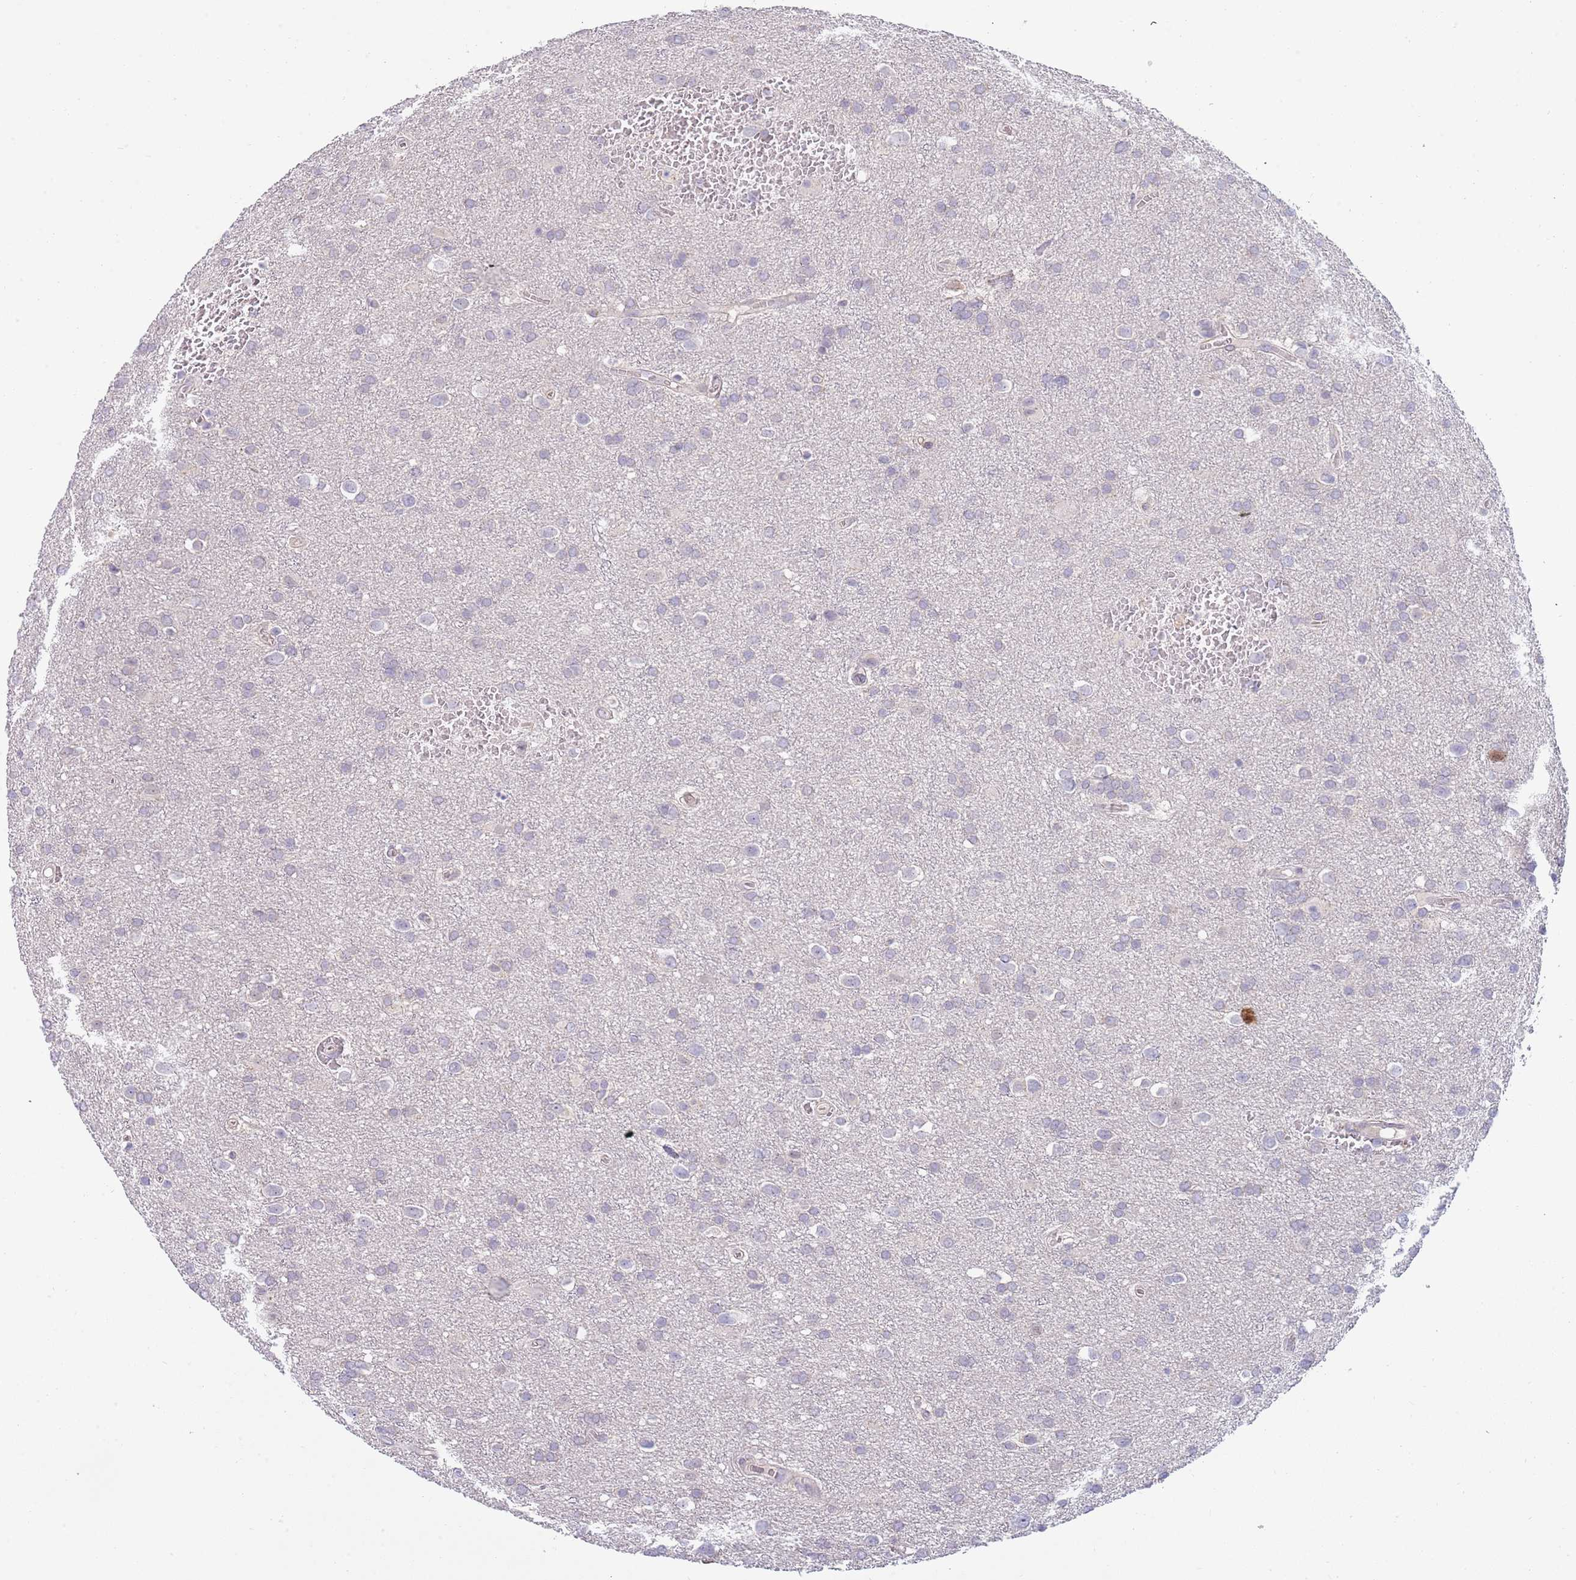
{"staining": {"intensity": "negative", "quantity": "none", "location": "none"}, "tissue": "glioma", "cell_type": "Tumor cells", "image_type": "cancer", "snomed": [{"axis": "morphology", "description": "Glioma, malignant, Low grade"}, {"axis": "topography", "description": "Brain"}], "caption": "The micrograph displays no staining of tumor cells in malignant glioma (low-grade).", "gene": "PIMREG", "patient": {"sex": "female", "age": 32}}